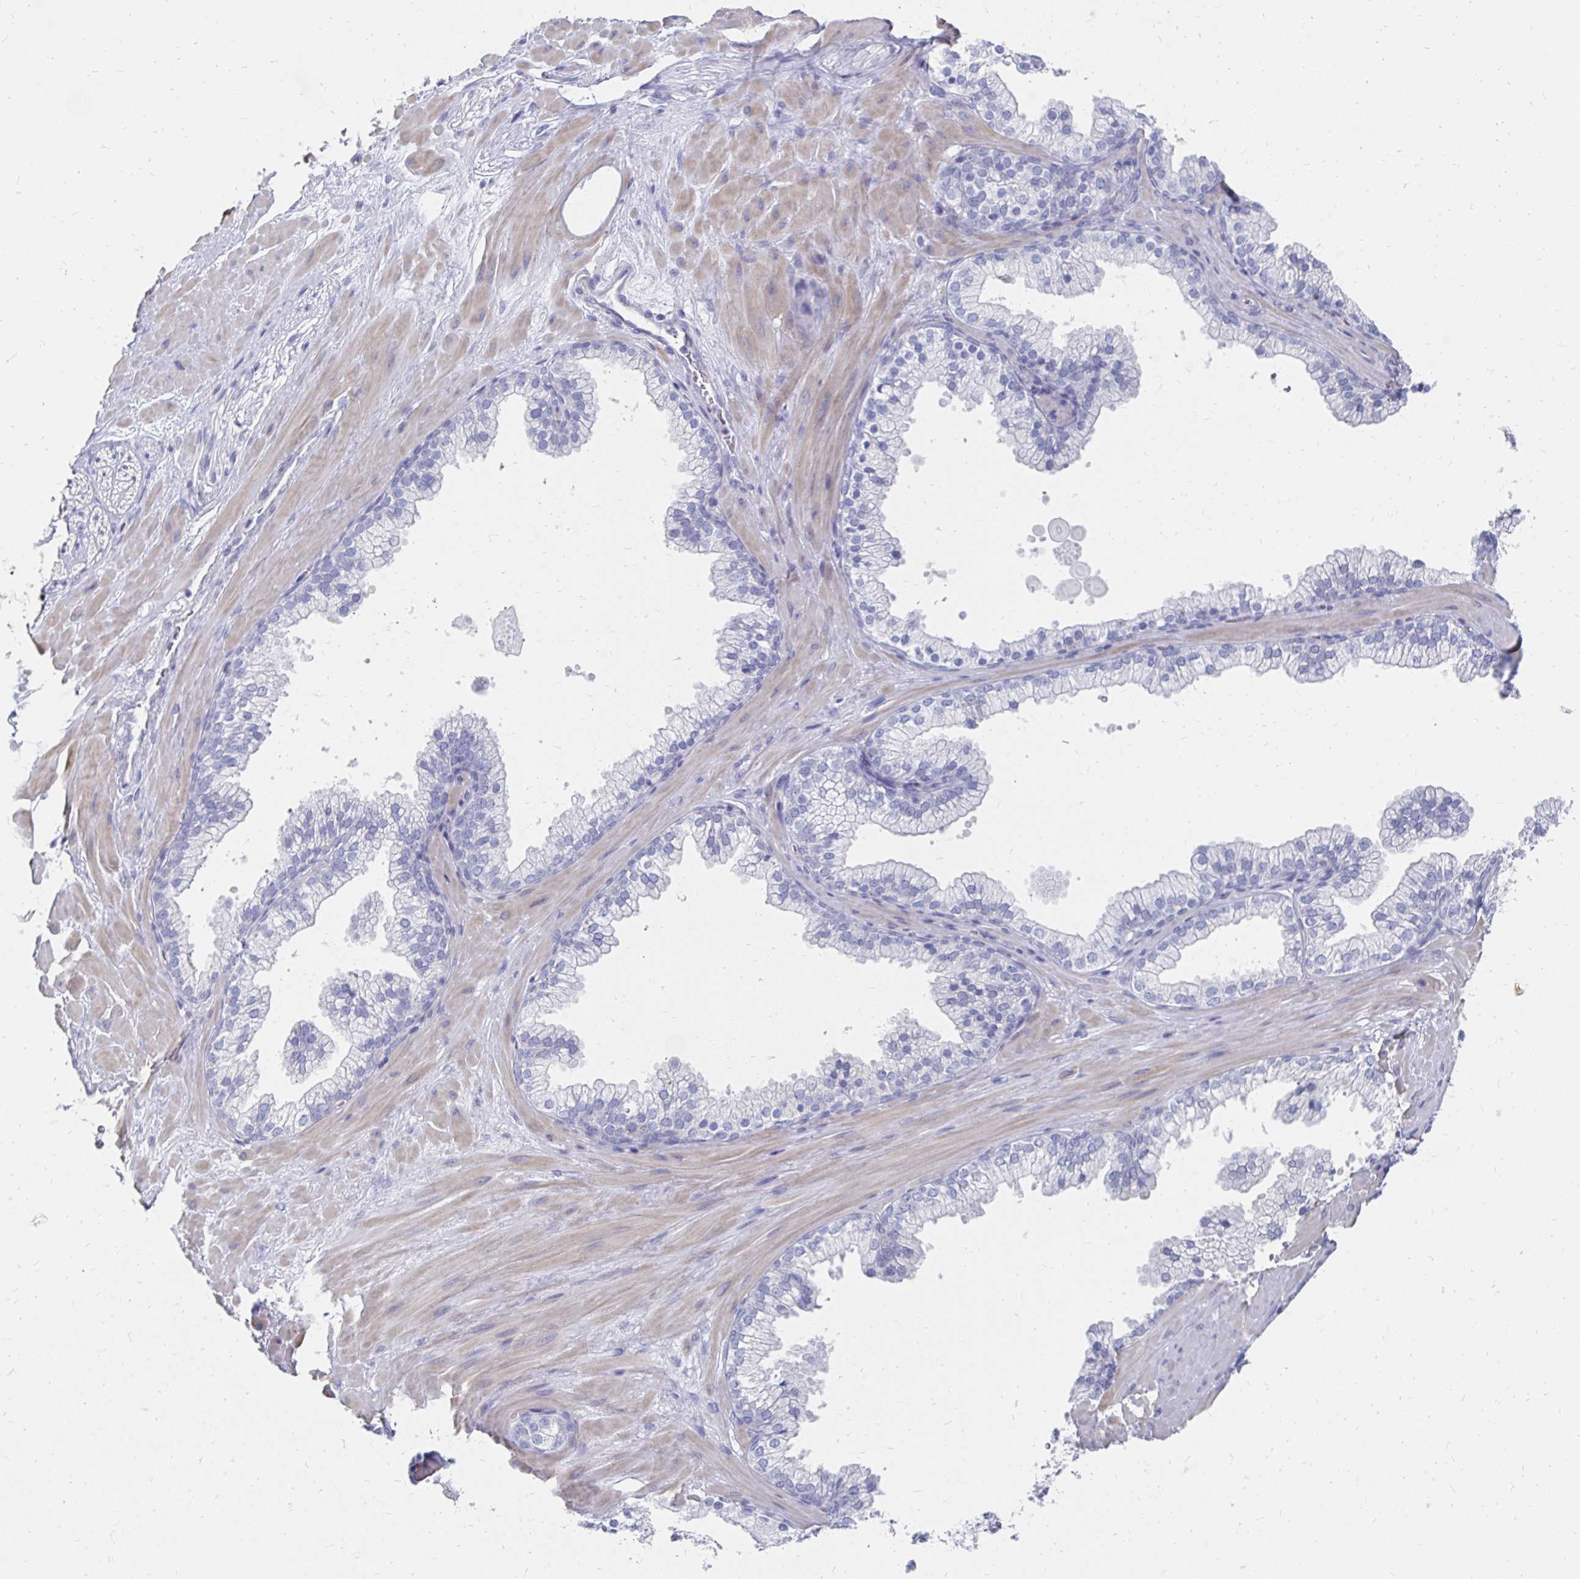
{"staining": {"intensity": "negative", "quantity": "none", "location": "none"}, "tissue": "soft tissue", "cell_type": "Fibroblasts", "image_type": "normal", "snomed": [{"axis": "morphology", "description": "Normal tissue, NOS"}, {"axis": "topography", "description": "Prostate"}, {"axis": "topography", "description": "Peripheral nerve tissue"}], "caption": "Immunohistochemical staining of unremarkable soft tissue reveals no significant positivity in fibroblasts.", "gene": "SYCP3", "patient": {"sex": "male", "age": 61}}